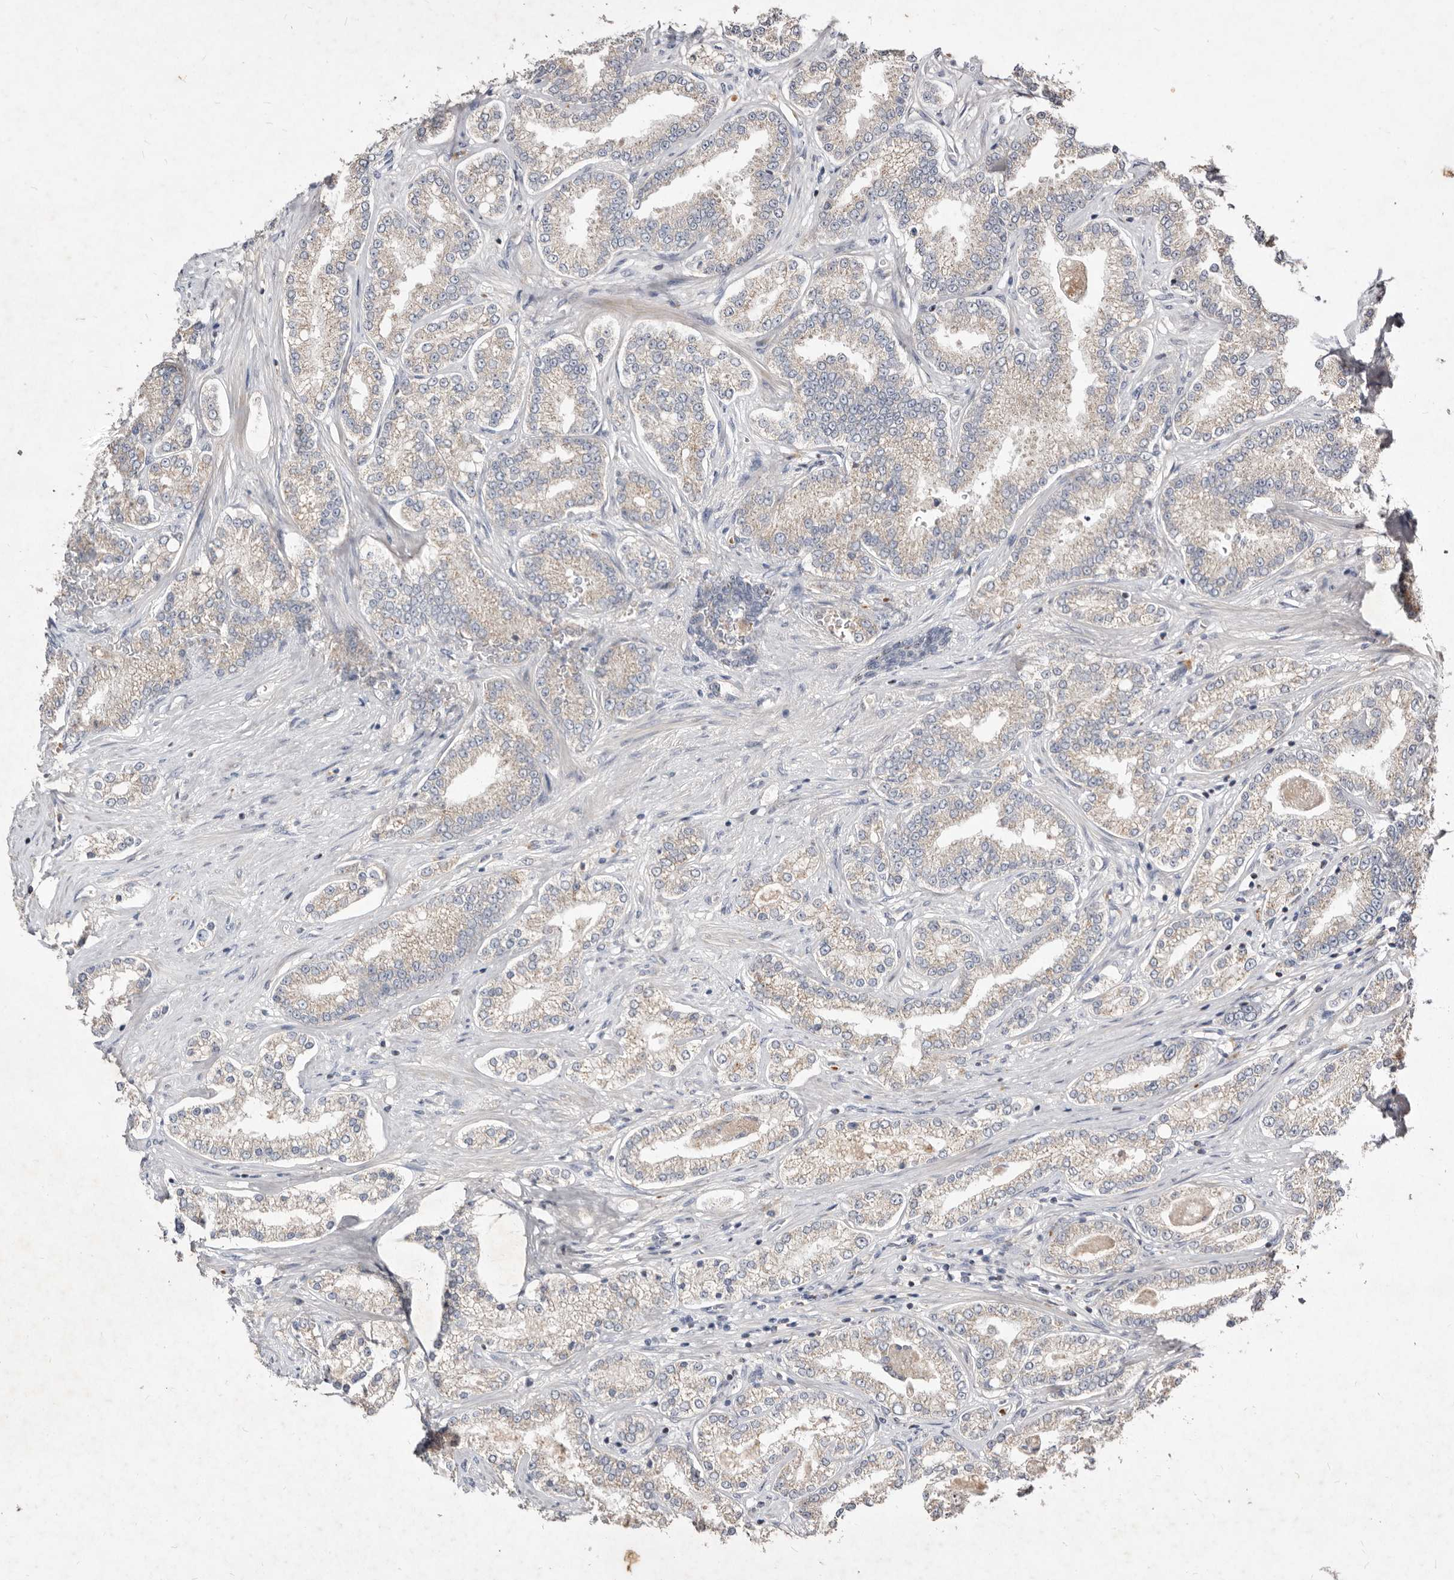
{"staining": {"intensity": "negative", "quantity": "none", "location": "none"}, "tissue": "prostate cancer", "cell_type": "Tumor cells", "image_type": "cancer", "snomed": [{"axis": "morphology", "description": "Normal tissue, NOS"}, {"axis": "morphology", "description": "Adenocarcinoma, High grade"}, {"axis": "topography", "description": "Prostate"}], "caption": "High power microscopy histopathology image of an IHC micrograph of prostate cancer (high-grade adenocarcinoma), revealing no significant staining in tumor cells. (DAB IHC with hematoxylin counter stain).", "gene": "SLC25A20", "patient": {"sex": "male", "age": 83}}